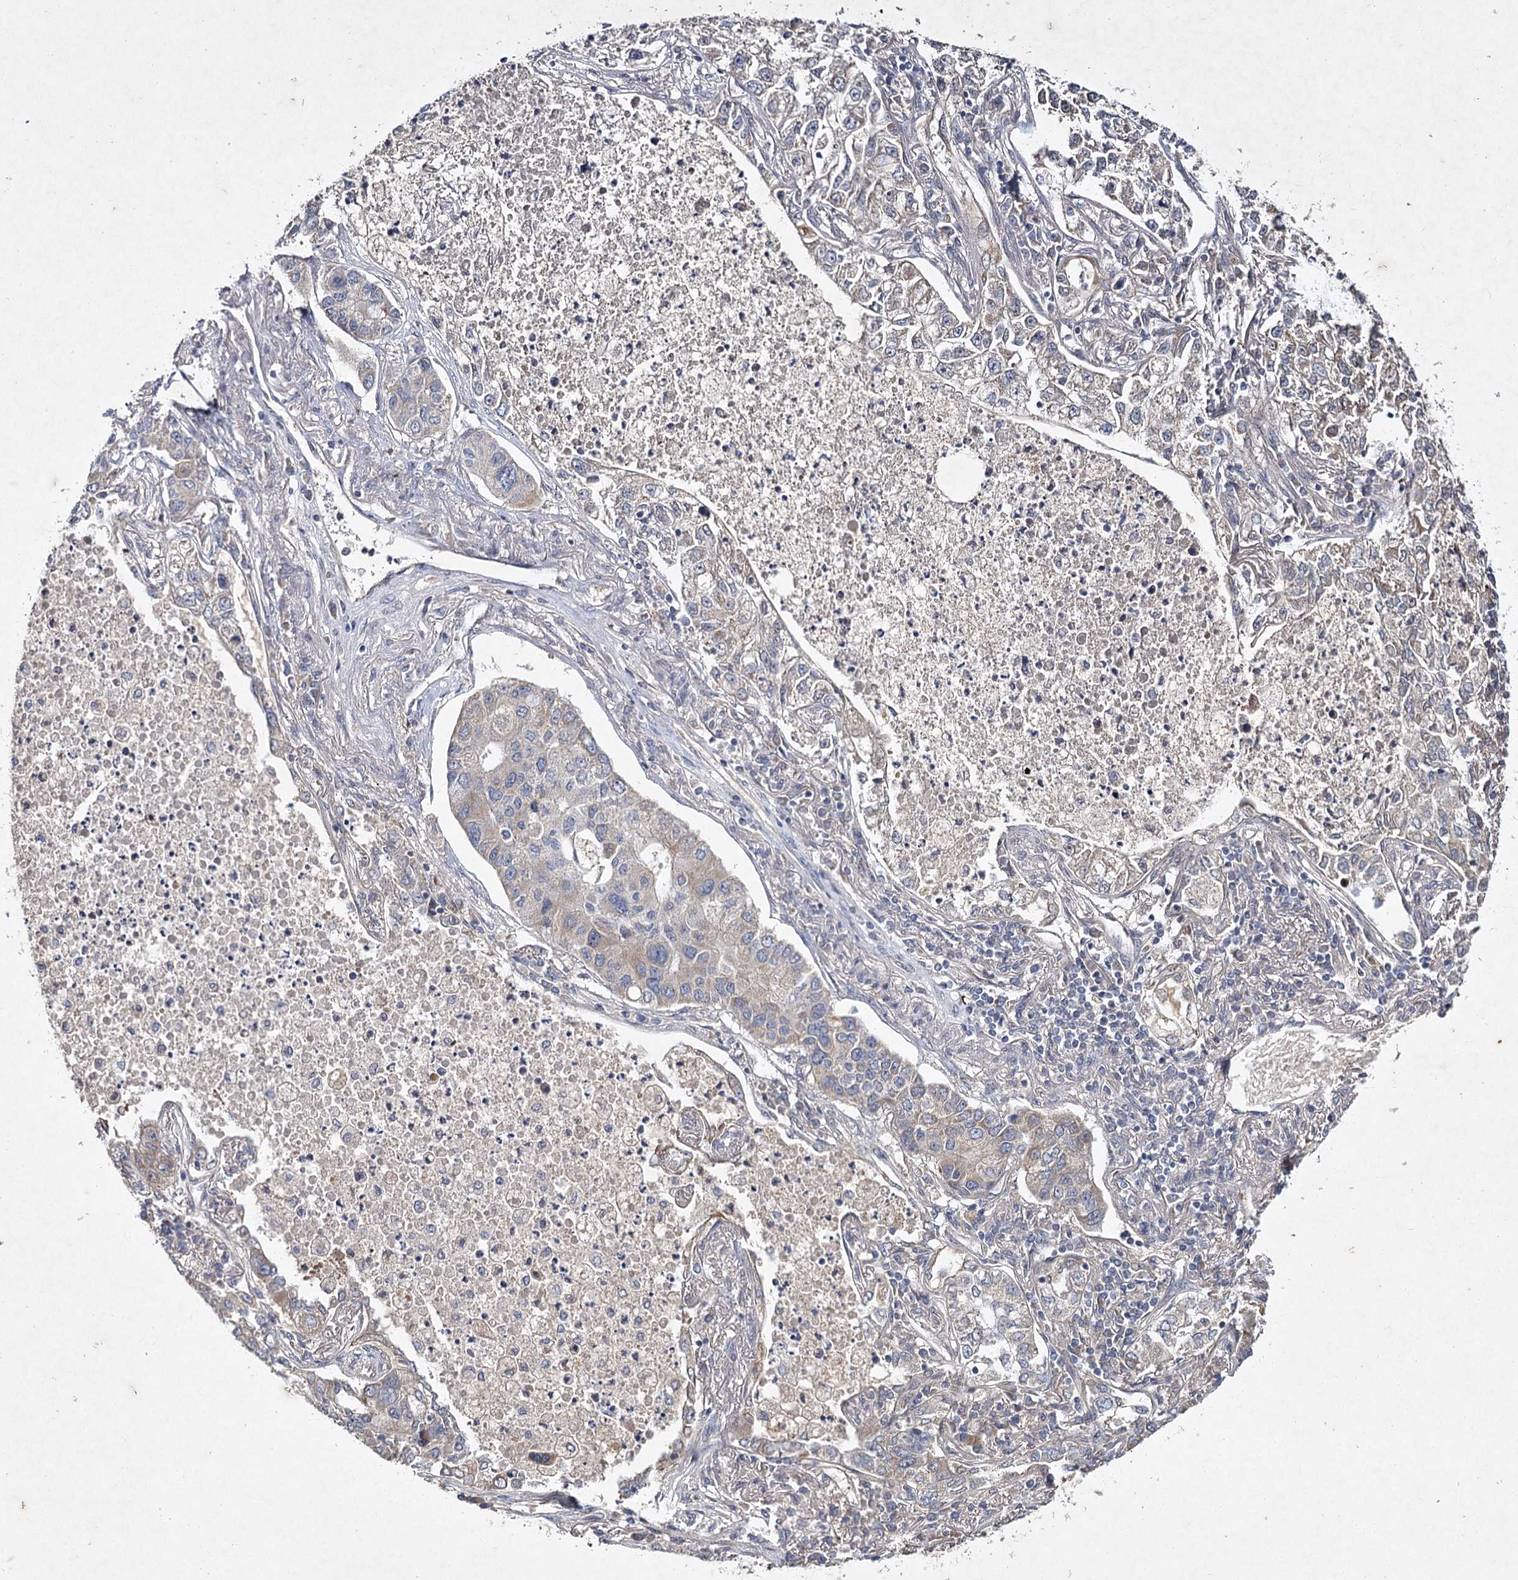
{"staining": {"intensity": "weak", "quantity": "25%-75%", "location": "cytoplasmic/membranous"}, "tissue": "lung cancer", "cell_type": "Tumor cells", "image_type": "cancer", "snomed": [{"axis": "morphology", "description": "Adenocarcinoma, NOS"}, {"axis": "topography", "description": "Lung"}], "caption": "Tumor cells exhibit weak cytoplasmic/membranous expression in approximately 25%-75% of cells in lung cancer (adenocarcinoma).", "gene": "MFN1", "patient": {"sex": "male", "age": 49}}